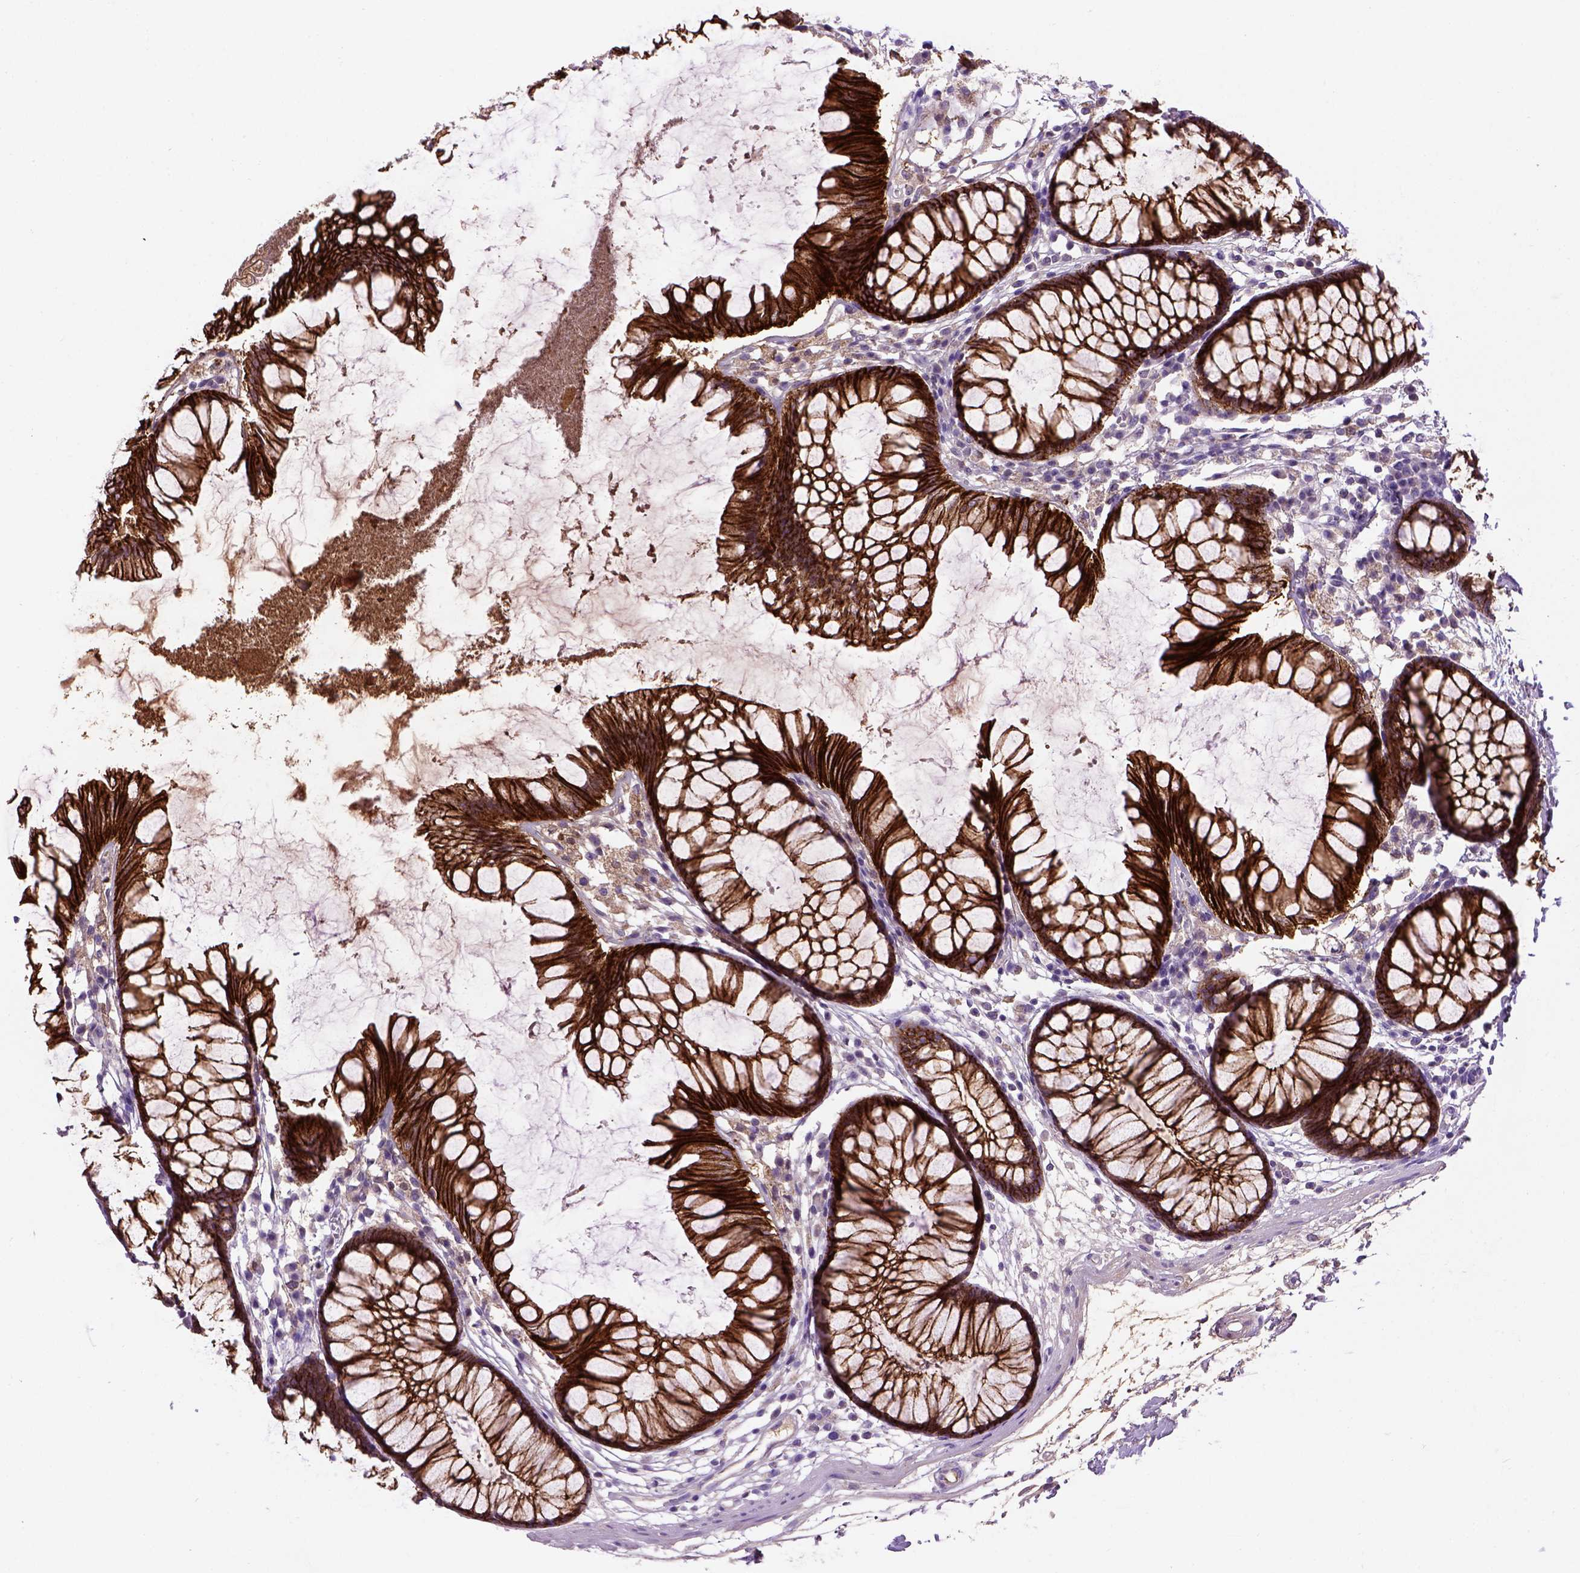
{"staining": {"intensity": "negative", "quantity": "none", "location": "none"}, "tissue": "colon", "cell_type": "Endothelial cells", "image_type": "normal", "snomed": [{"axis": "morphology", "description": "Normal tissue, NOS"}, {"axis": "morphology", "description": "Adenocarcinoma, NOS"}, {"axis": "topography", "description": "Colon"}], "caption": "High power microscopy histopathology image of an immunohistochemistry (IHC) image of unremarkable colon, revealing no significant staining in endothelial cells. (IHC, brightfield microscopy, high magnification).", "gene": "CDH1", "patient": {"sex": "male", "age": 65}}